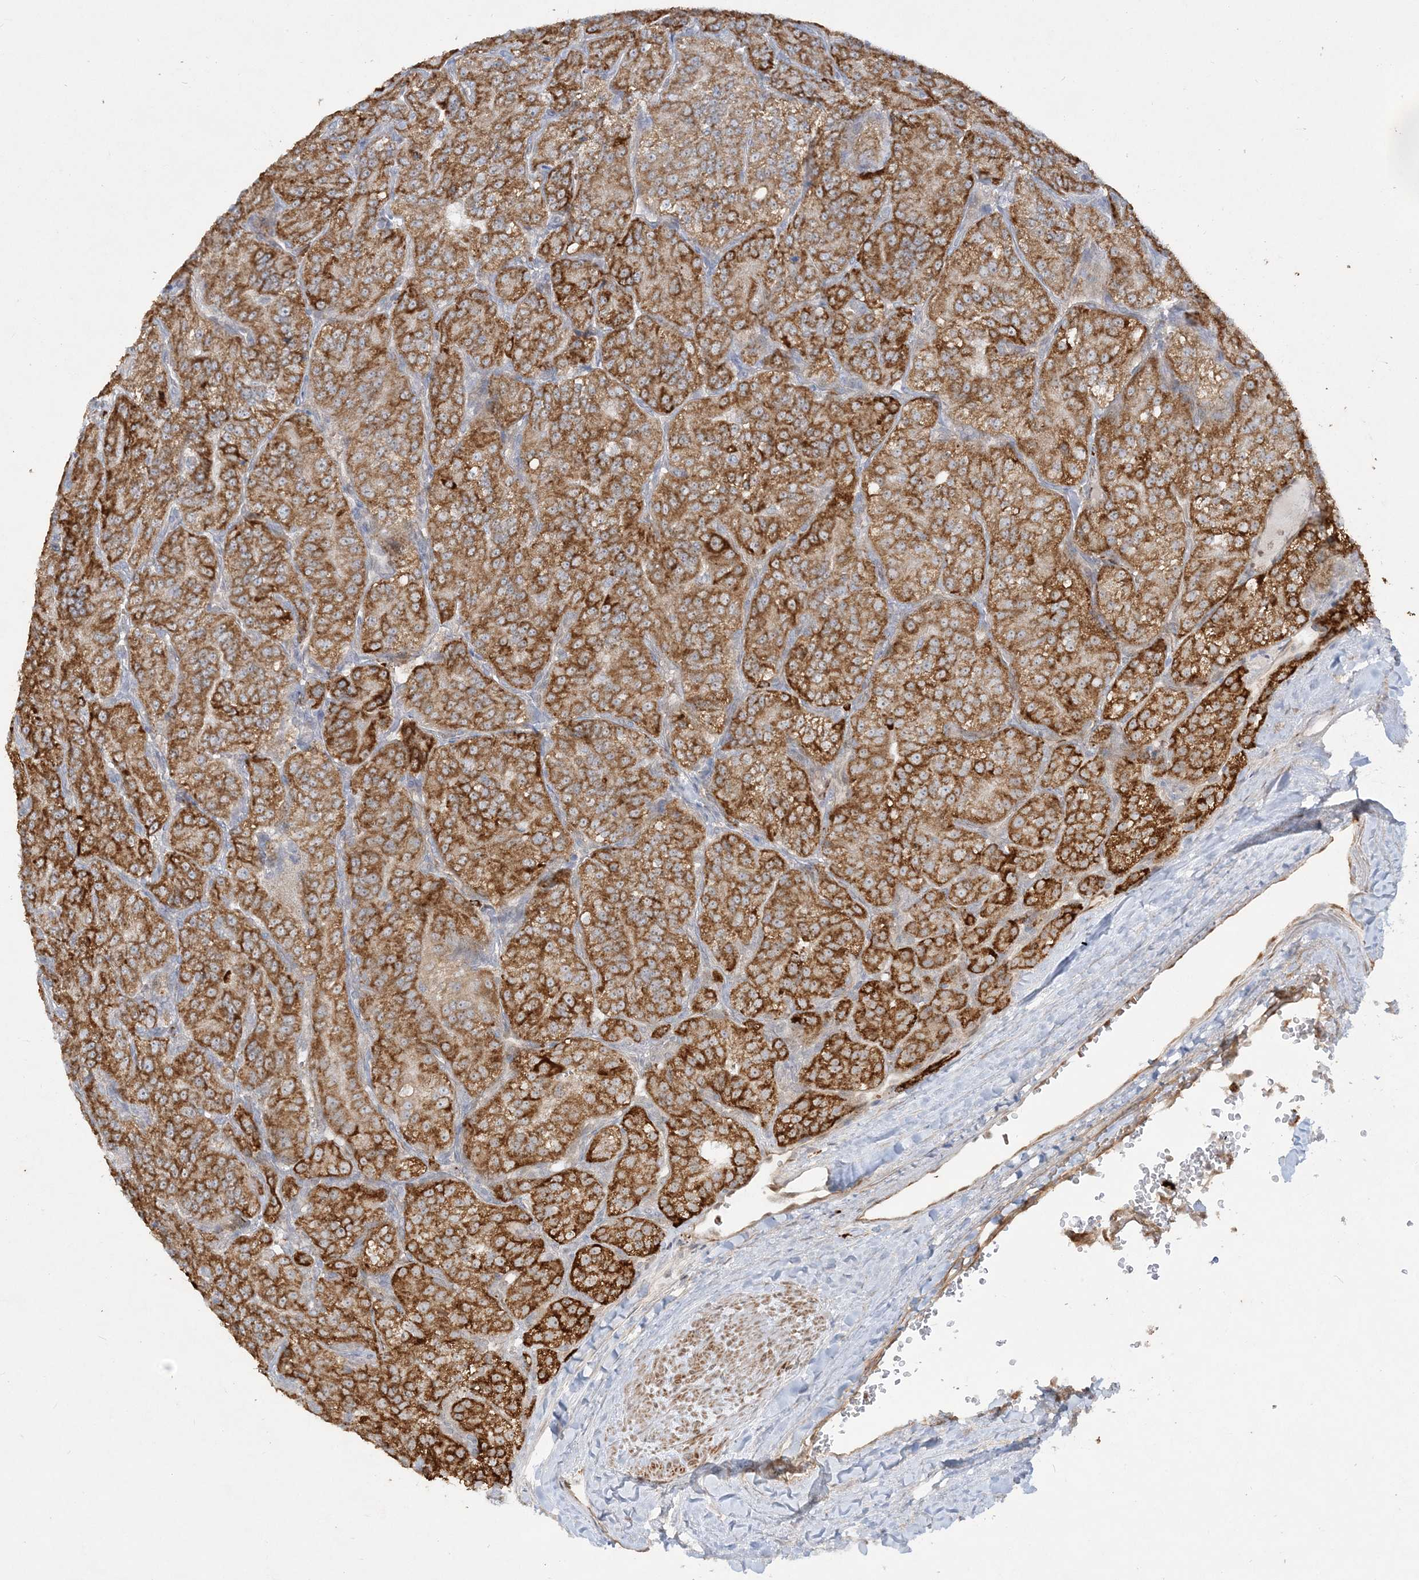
{"staining": {"intensity": "strong", "quantity": ">75%", "location": "cytoplasmic/membranous"}, "tissue": "renal cancer", "cell_type": "Tumor cells", "image_type": "cancer", "snomed": [{"axis": "morphology", "description": "Adenocarcinoma, NOS"}, {"axis": "topography", "description": "Kidney"}], "caption": "Immunohistochemical staining of human renal cancer shows high levels of strong cytoplasmic/membranous protein staining in about >75% of tumor cells.", "gene": "INPP1", "patient": {"sex": "female", "age": 63}}